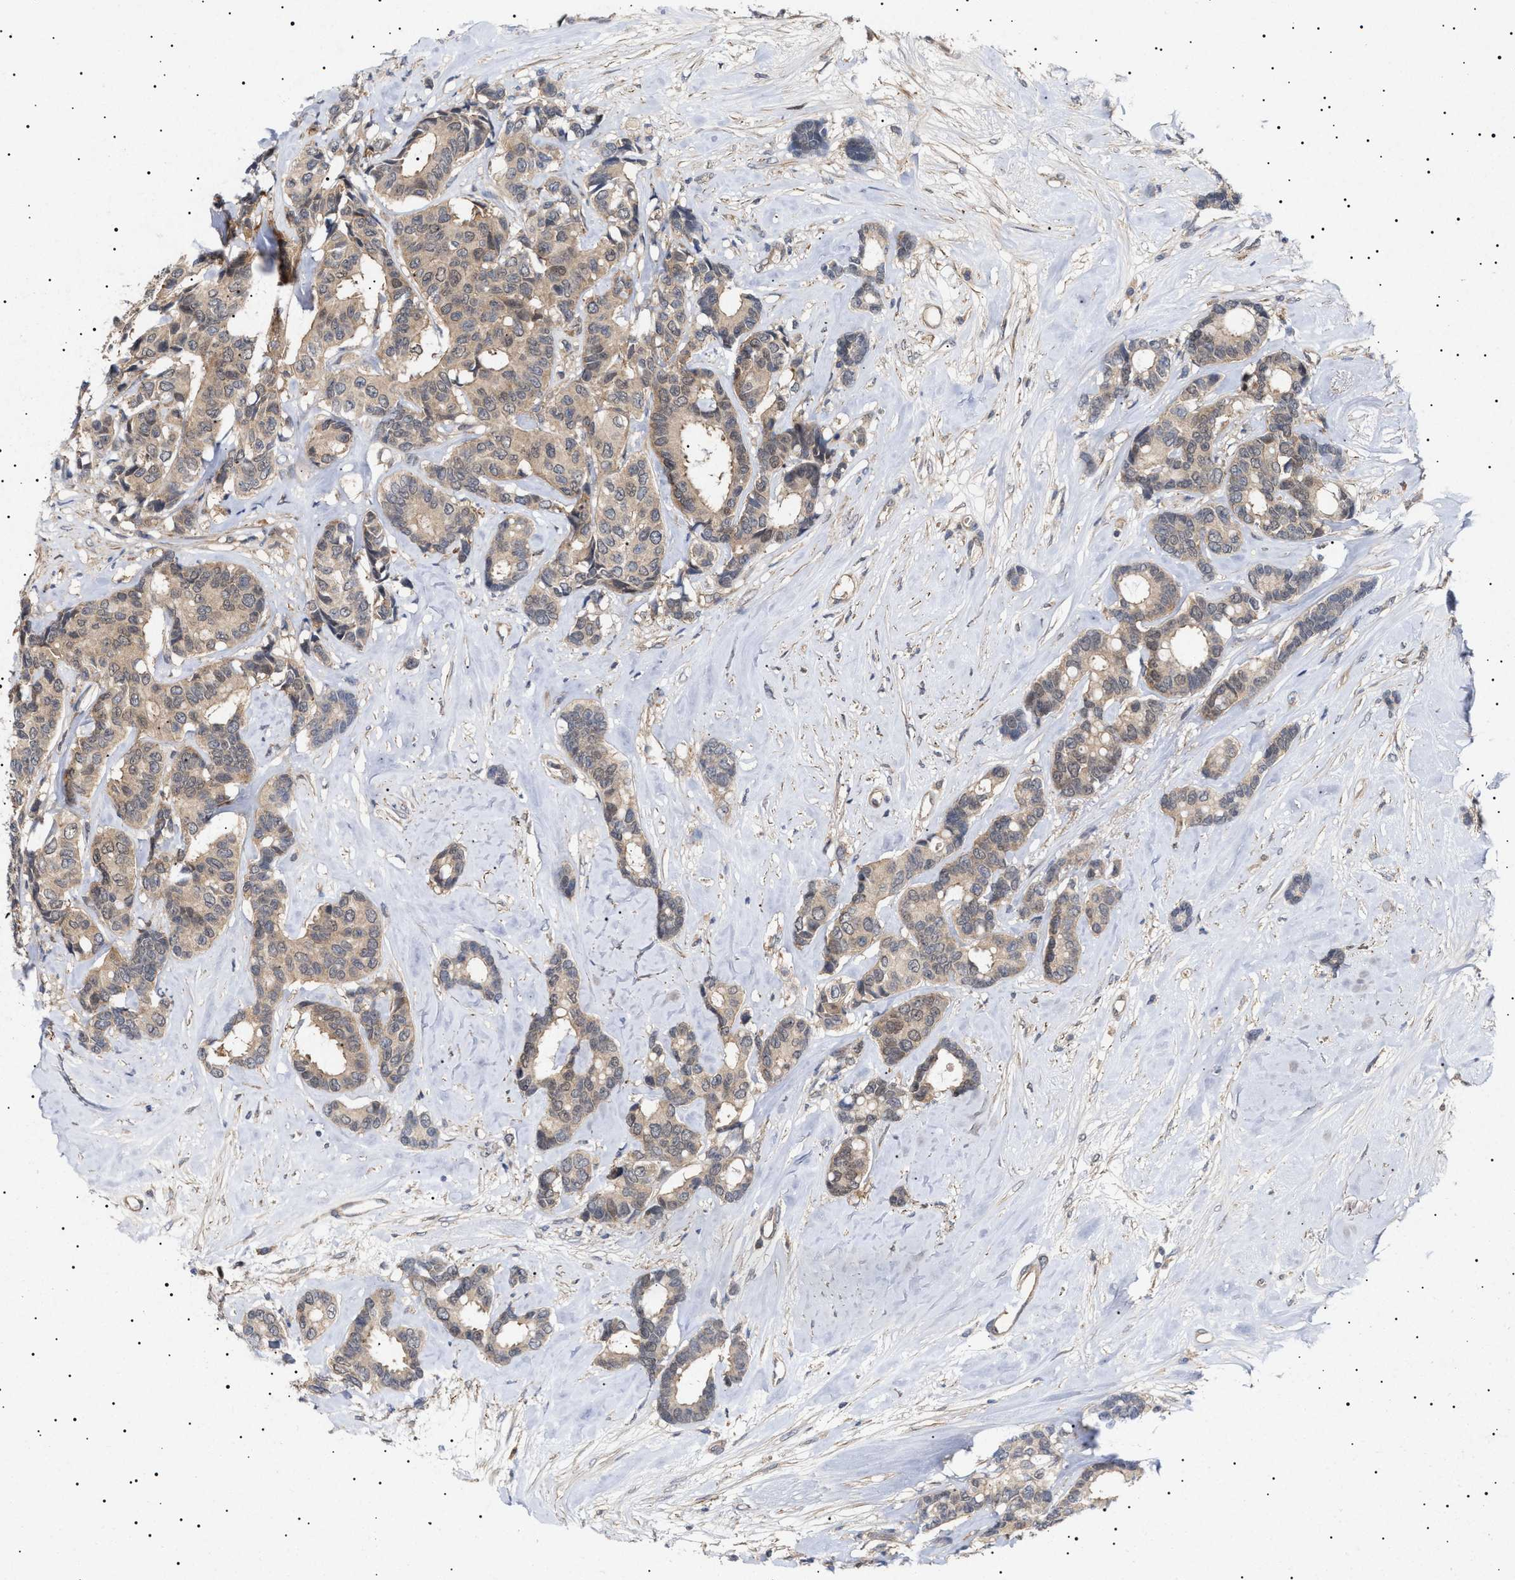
{"staining": {"intensity": "weak", "quantity": ">75%", "location": "cytoplasmic/membranous"}, "tissue": "breast cancer", "cell_type": "Tumor cells", "image_type": "cancer", "snomed": [{"axis": "morphology", "description": "Duct carcinoma"}, {"axis": "topography", "description": "Breast"}], "caption": "Immunohistochemical staining of human breast cancer (invasive ductal carcinoma) shows weak cytoplasmic/membranous protein staining in approximately >75% of tumor cells. The staining is performed using DAB brown chromogen to label protein expression. The nuclei are counter-stained blue using hematoxylin.", "gene": "NPLOC4", "patient": {"sex": "female", "age": 87}}